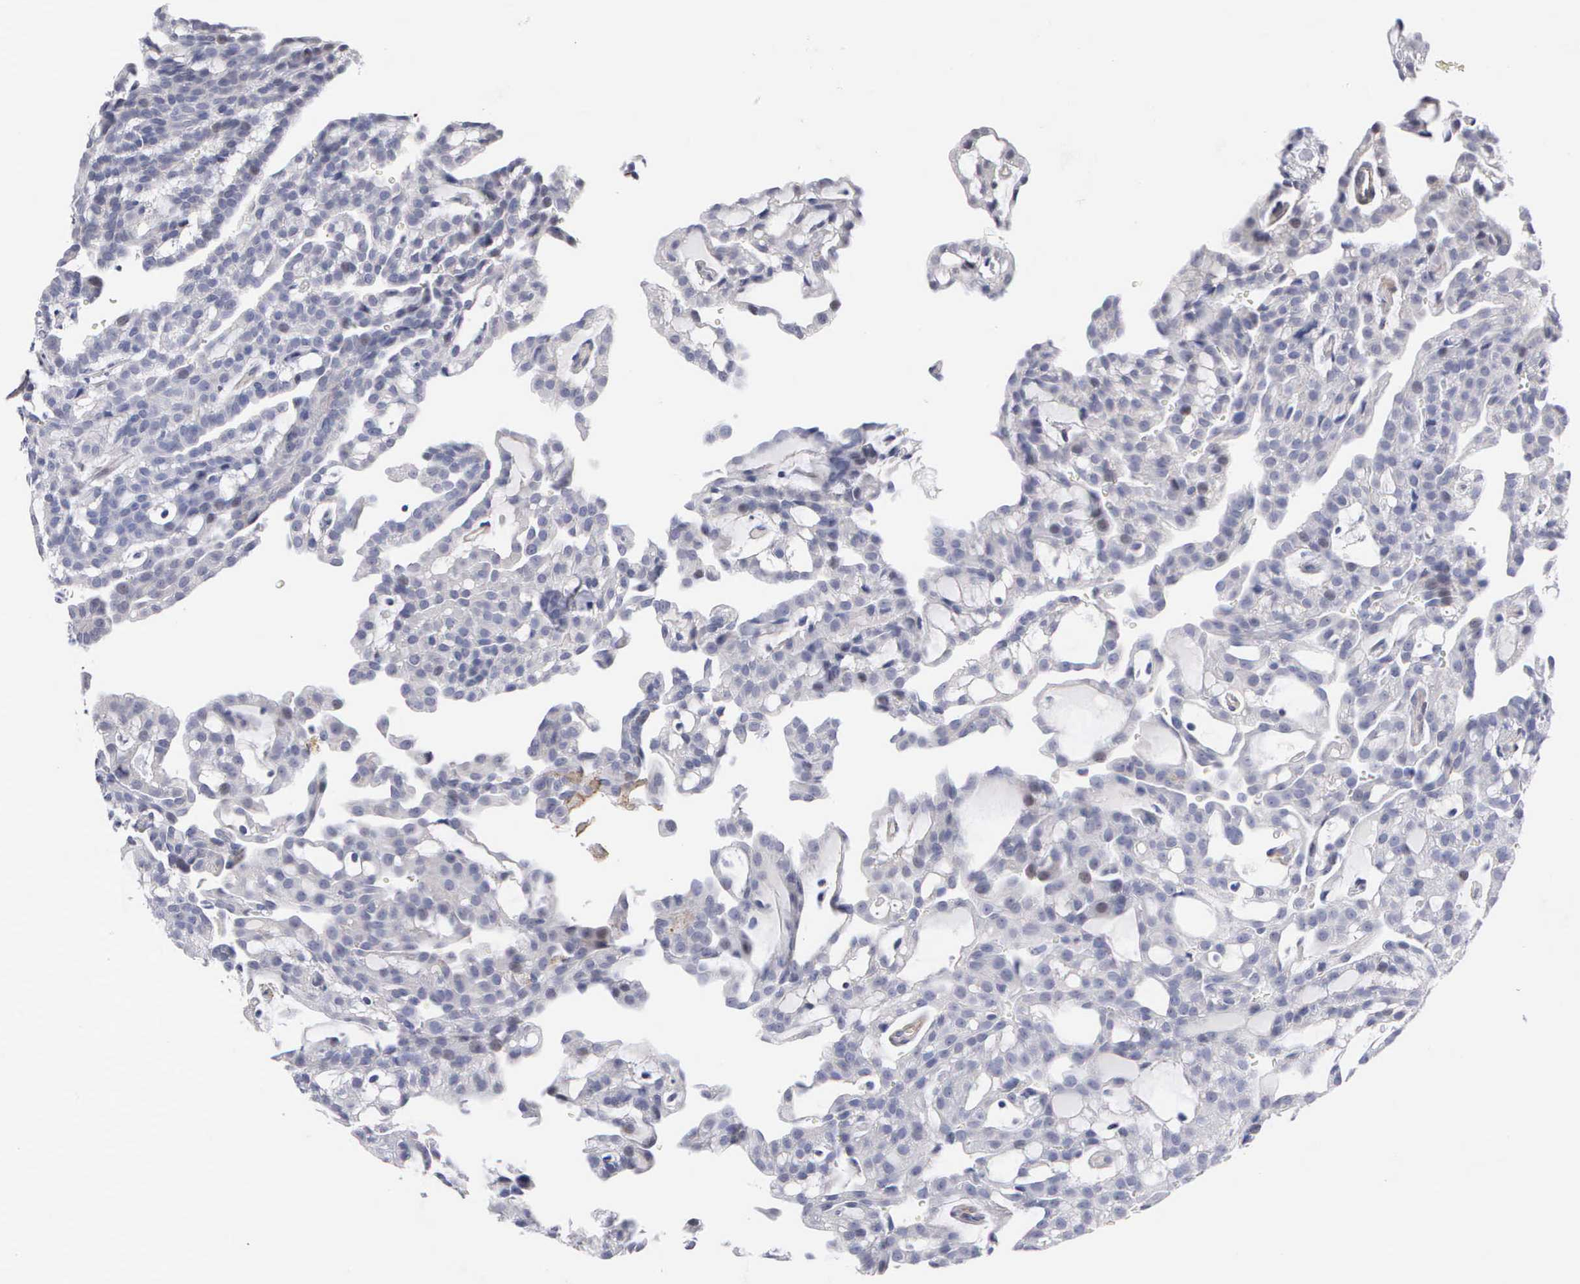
{"staining": {"intensity": "negative", "quantity": "none", "location": "none"}, "tissue": "renal cancer", "cell_type": "Tumor cells", "image_type": "cancer", "snomed": [{"axis": "morphology", "description": "Adenocarcinoma, NOS"}, {"axis": "topography", "description": "Kidney"}], "caption": "Immunohistochemistry of renal adenocarcinoma exhibits no positivity in tumor cells.", "gene": "ELFN2", "patient": {"sex": "male", "age": 63}}